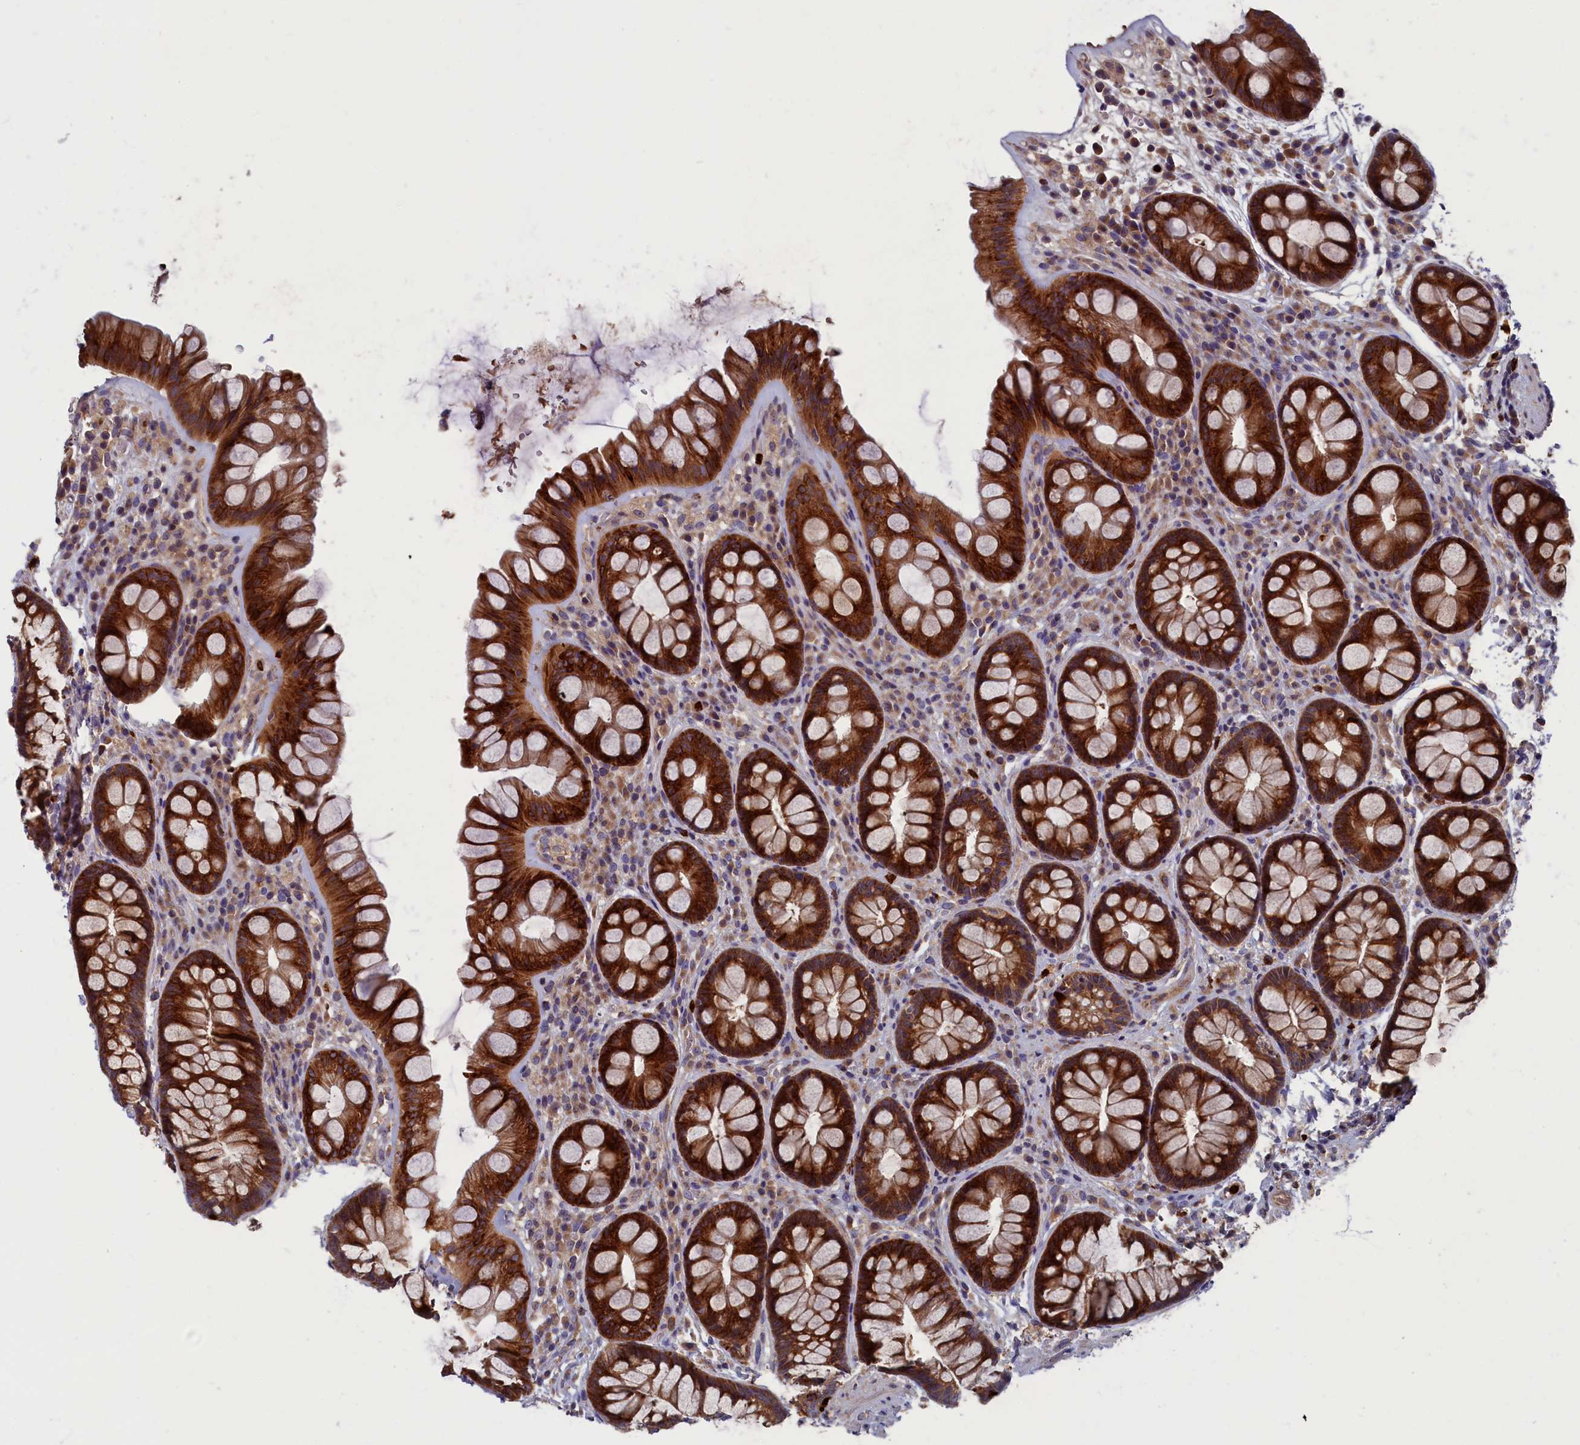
{"staining": {"intensity": "strong", "quantity": ">75%", "location": "cytoplasmic/membranous"}, "tissue": "rectum", "cell_type": "Glandular cells", "image_type": "normal", "snomed": [{"axis": "morphology", "description": "Normal tissue, NOS"}, {"axis": "topography", "description": "Rectum"}], "caption": "There is high levels of strong cytoplasmic/membranous staining in glandular cells of normal rectum, as demonstrated by immunohistochemical staining (brown color).", "gene": "TNK2", "patient": {"sex": "male", "age": 74}}